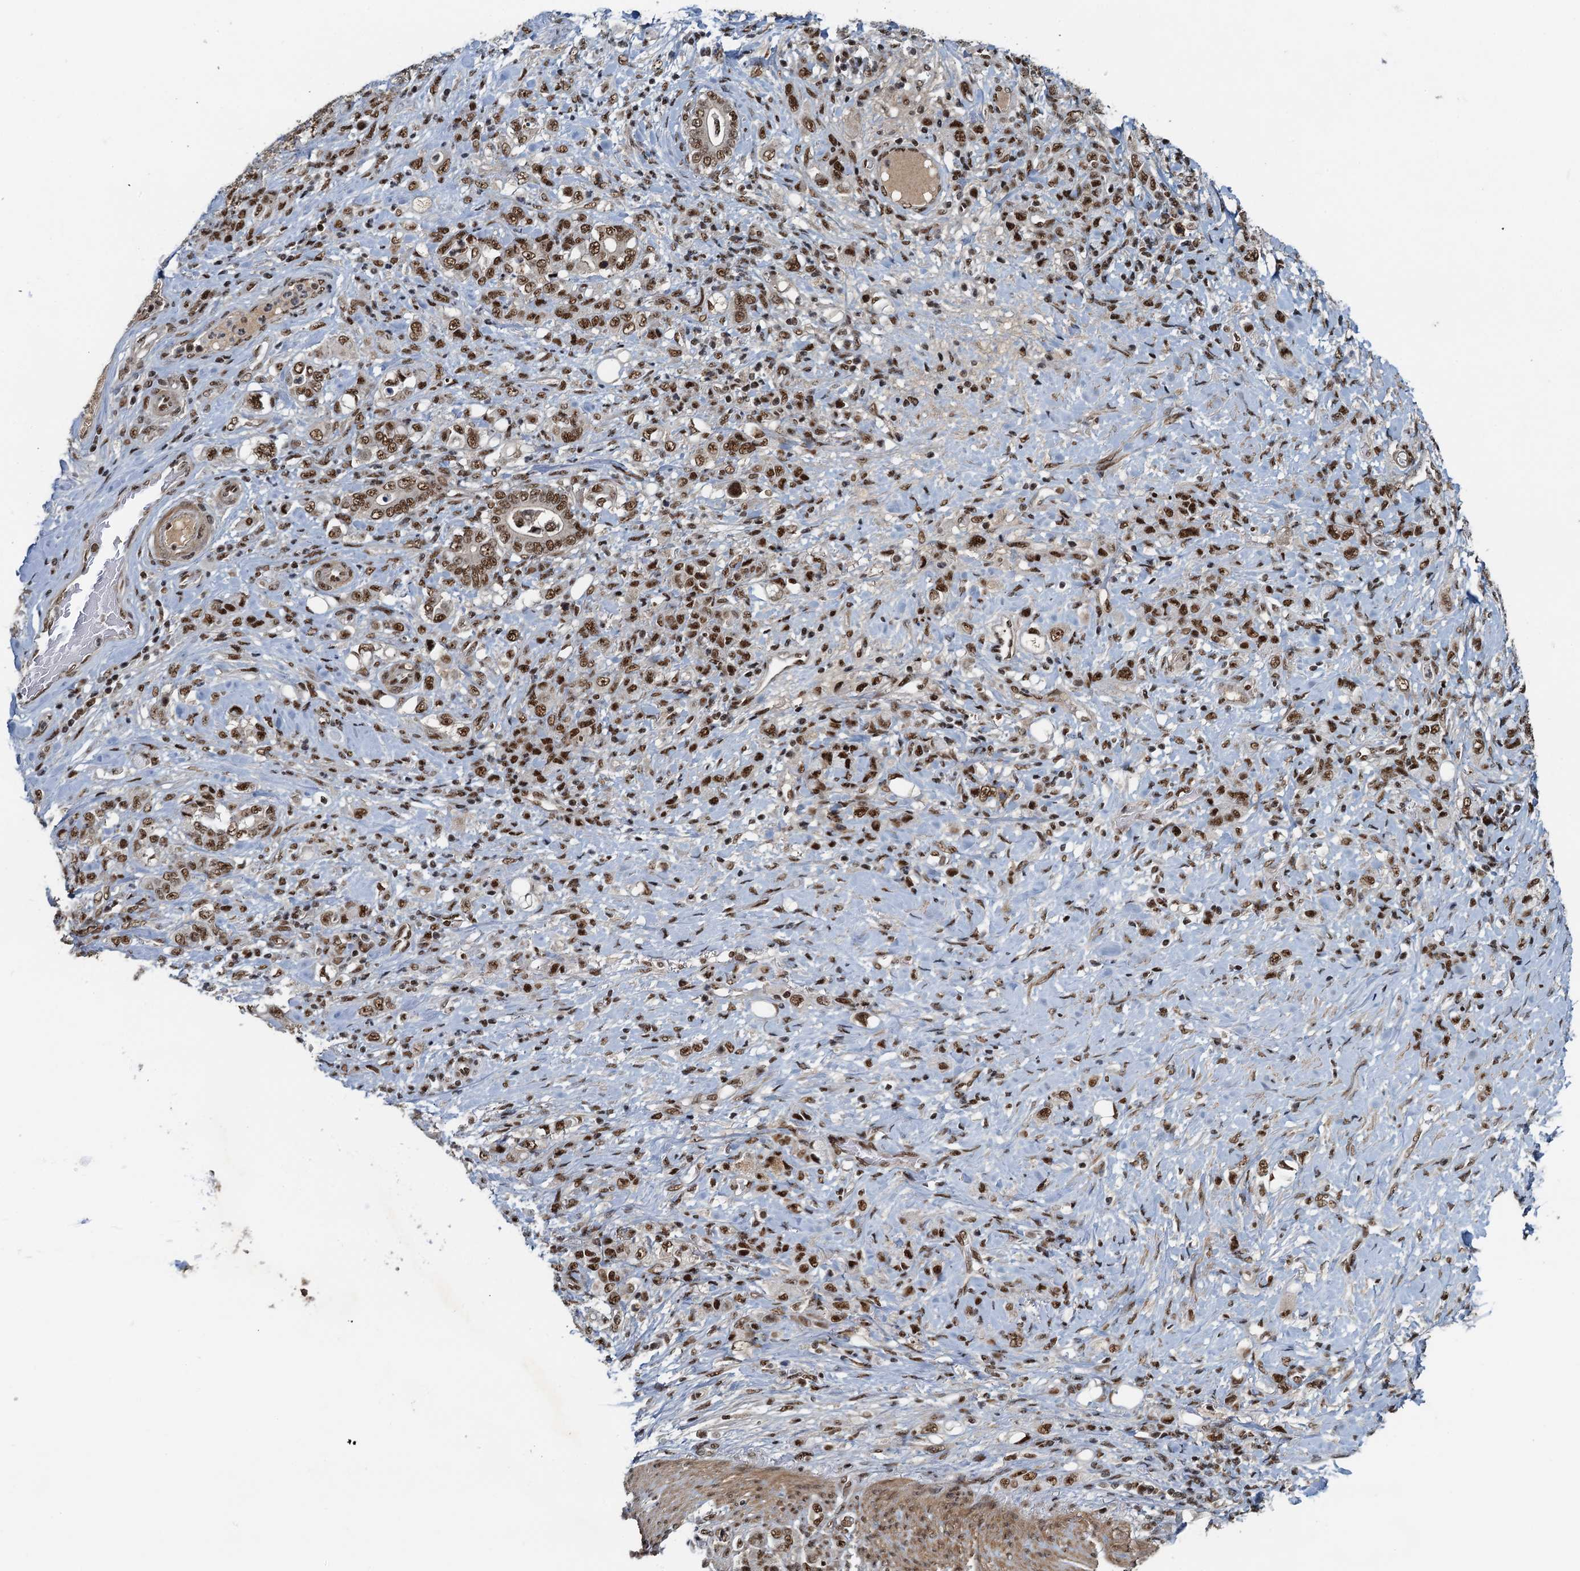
{"staining": {"intensity": "moderate", "quantity": ">75%", "location": "nuclear"}, "tissue": "stomach cancer", "cell_type": "Tumor cells", "image_type": "cancer", "snomed": [{"axis": "morphology", "description": "Adenocarcinoma, NOS"}, {"axis": "topography", "description": "Stomach"}], "caption": "Human stomach adenocarcinoma stained with a protein marker demonstrates moderate staining in tumor cells.", "gene": "ZC3H18", "patient": {"sex": "female", "age": 79}}